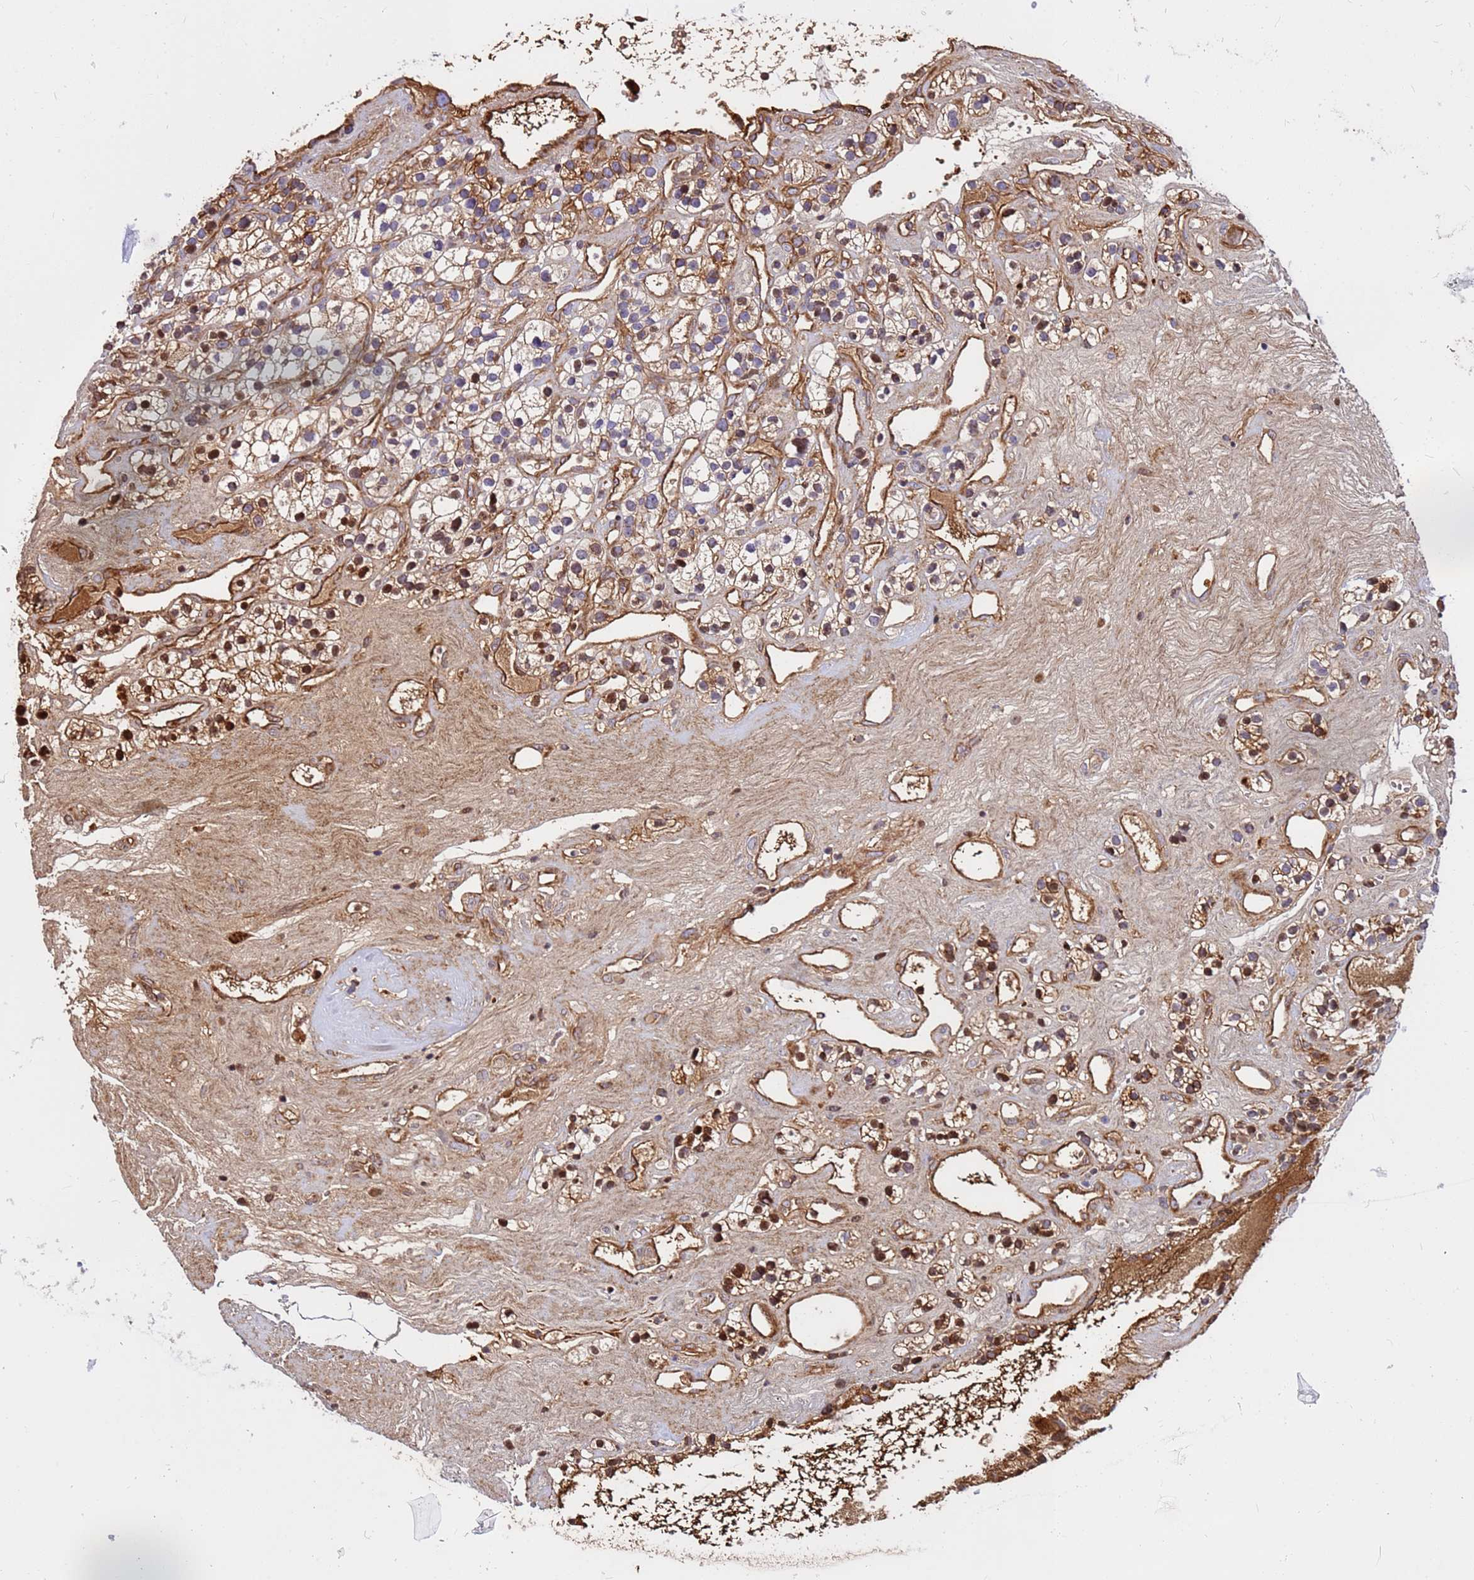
{"staining": {"intensity": "moderate", "quantity": "<25%", "location": "cytoplasmic/membranous,nuclear"}, "tissue": "renal cancer", "cell_type": "Tumor cells", "image_type": "cancer", "snomed": [{"axis": "morphology", "description": "Adenocarcinoma, NOS"}, {"axis": "topography", "description": "Kidney"}], "caption": "Renal adenocarcinoma tissue shows moderate cytoplasmic/membranous and nuclear positivity in about <25% of tumor cells, visualized by immunohistochemistry. (IHC, brightfield microscopy, high magnification).", "gene": "CRHBP", "patient": {"sex": "female", "age": 57}}